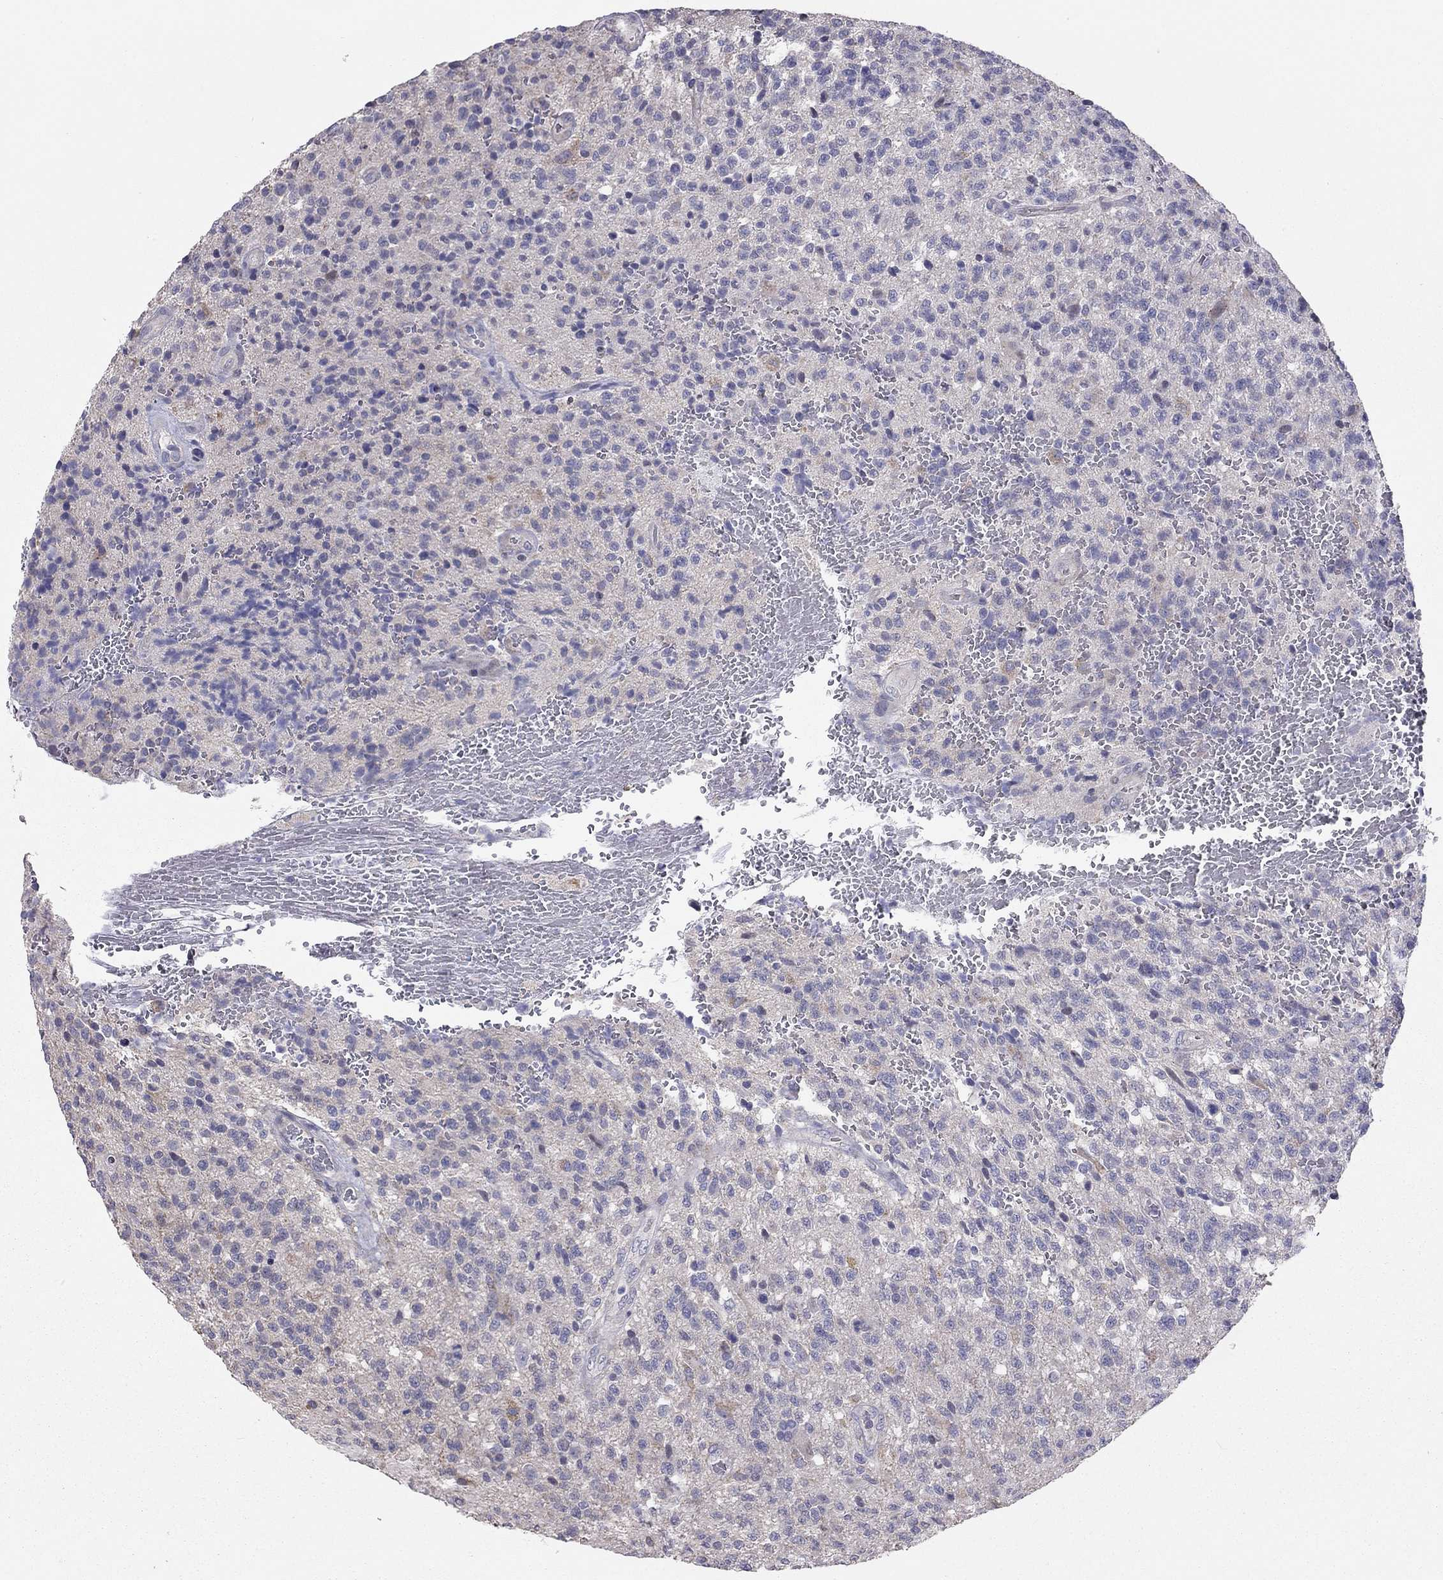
{"staining": {"intensity": "negative", "quantity": "none", "location": "none"}, "tissue": "glioma", "cell_type": "Tumor cells", "image_type": "cancer", "snomed": [{"axis": "morphology", "description": "Glioma, malignant, High grade"}, {"axis": "topography", "description": "Brain"}], "caption": "Tumor cells are negative for protein expression in human glioma.", "gene": "SYTL2", "patient": {"sex": "male", "age": 56}}